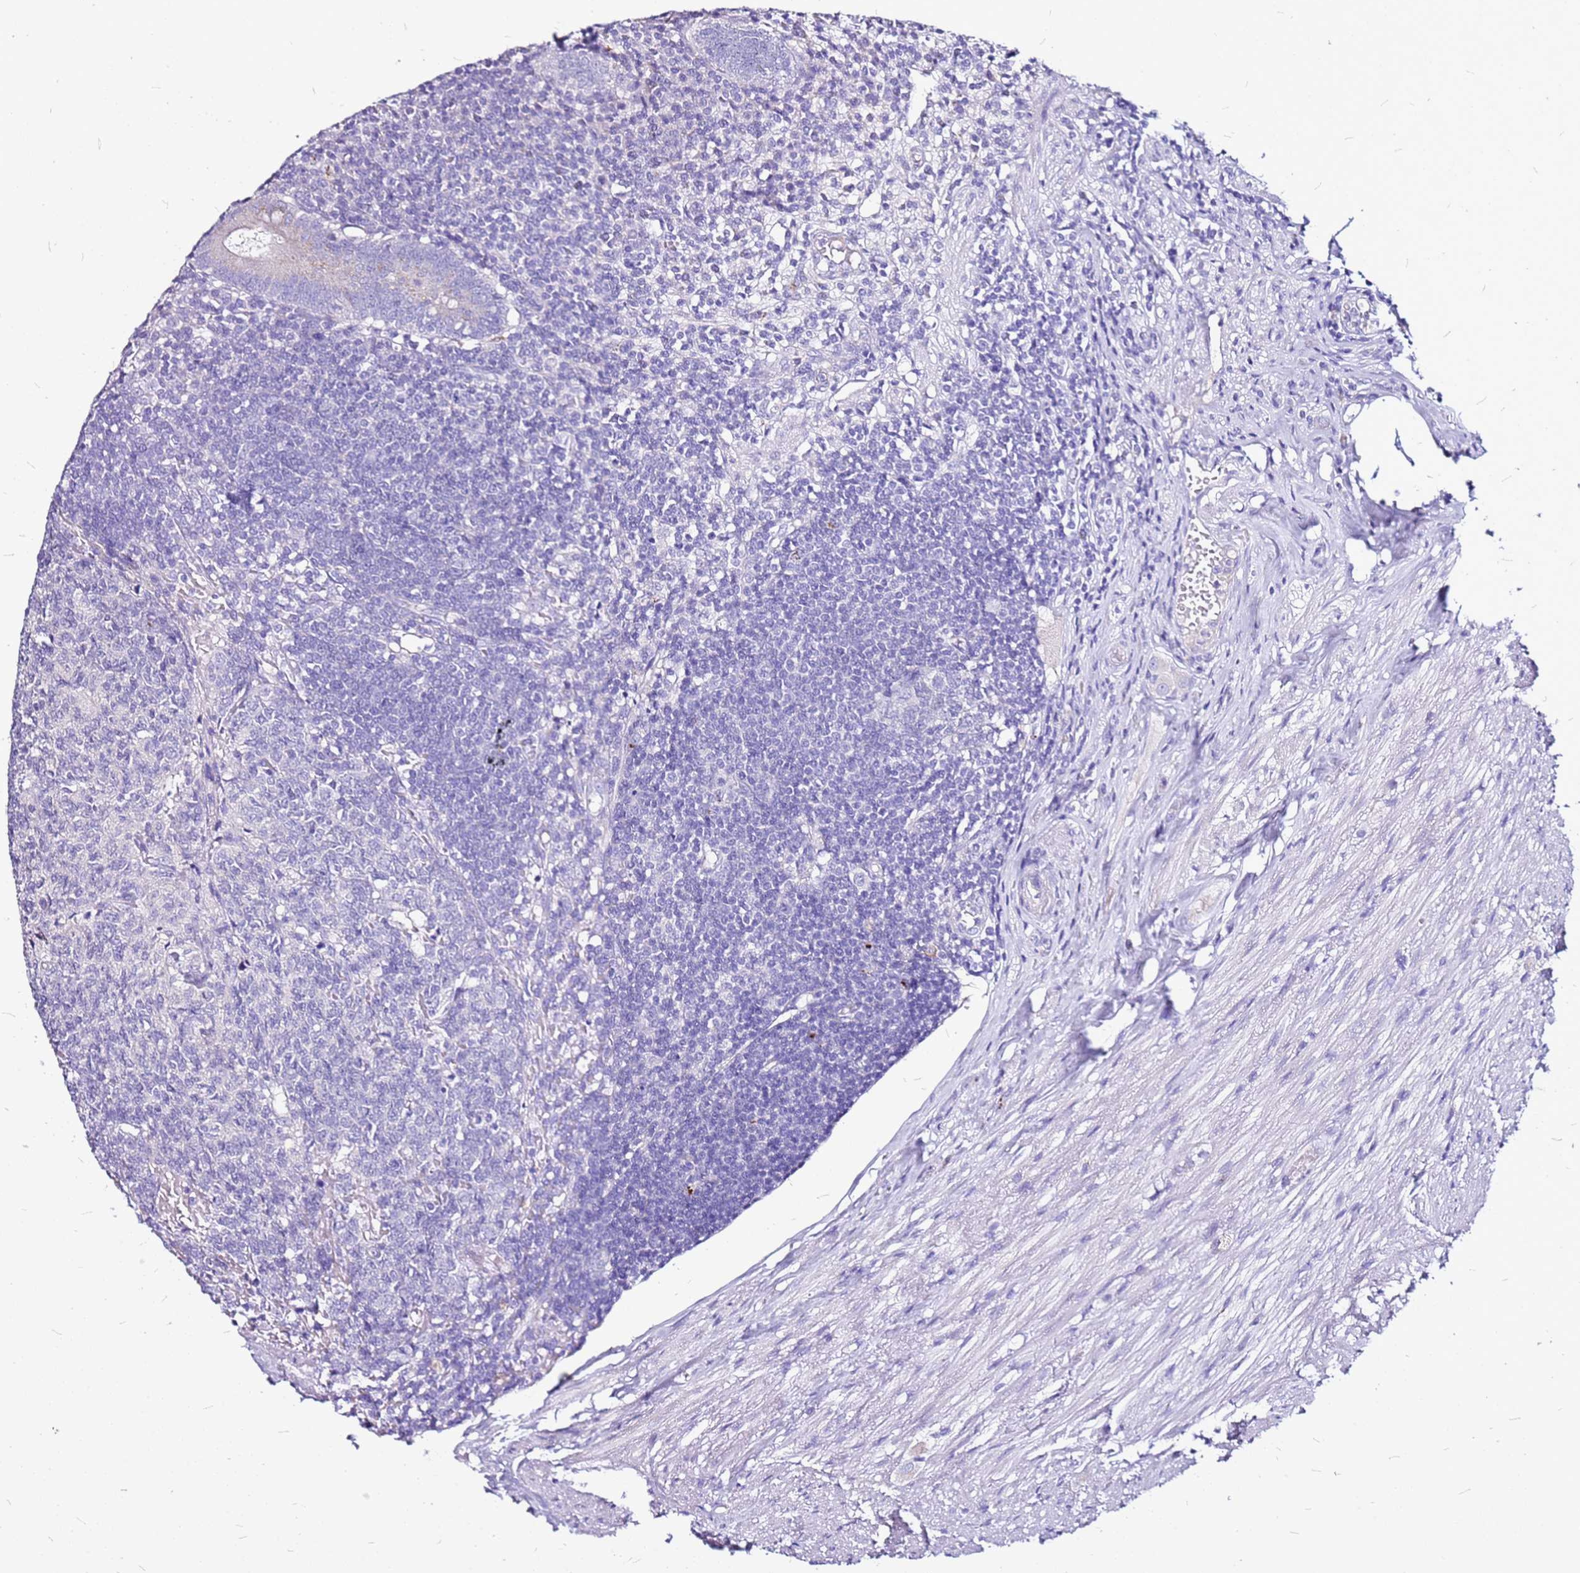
{"staining": {"intensity": "weak", "quantity": "<25%", "location": "cytoplasmic/membranous"}, "tissue": "appendix", "cell_type": "Glandular cells", "image_type": "normal", "snomed": [{"axis": "morphology", "description": "Normal tissue, NOS"}, {"axis": "topography", "description": "Appendix"}], "caption": "Glandular cells show no significant protein staining in normal appendix. (Brightfield microscopy of DAB IHC at high magnification).", "gene": "CASD1", "patient": {"sex": "male", "age": 83}}